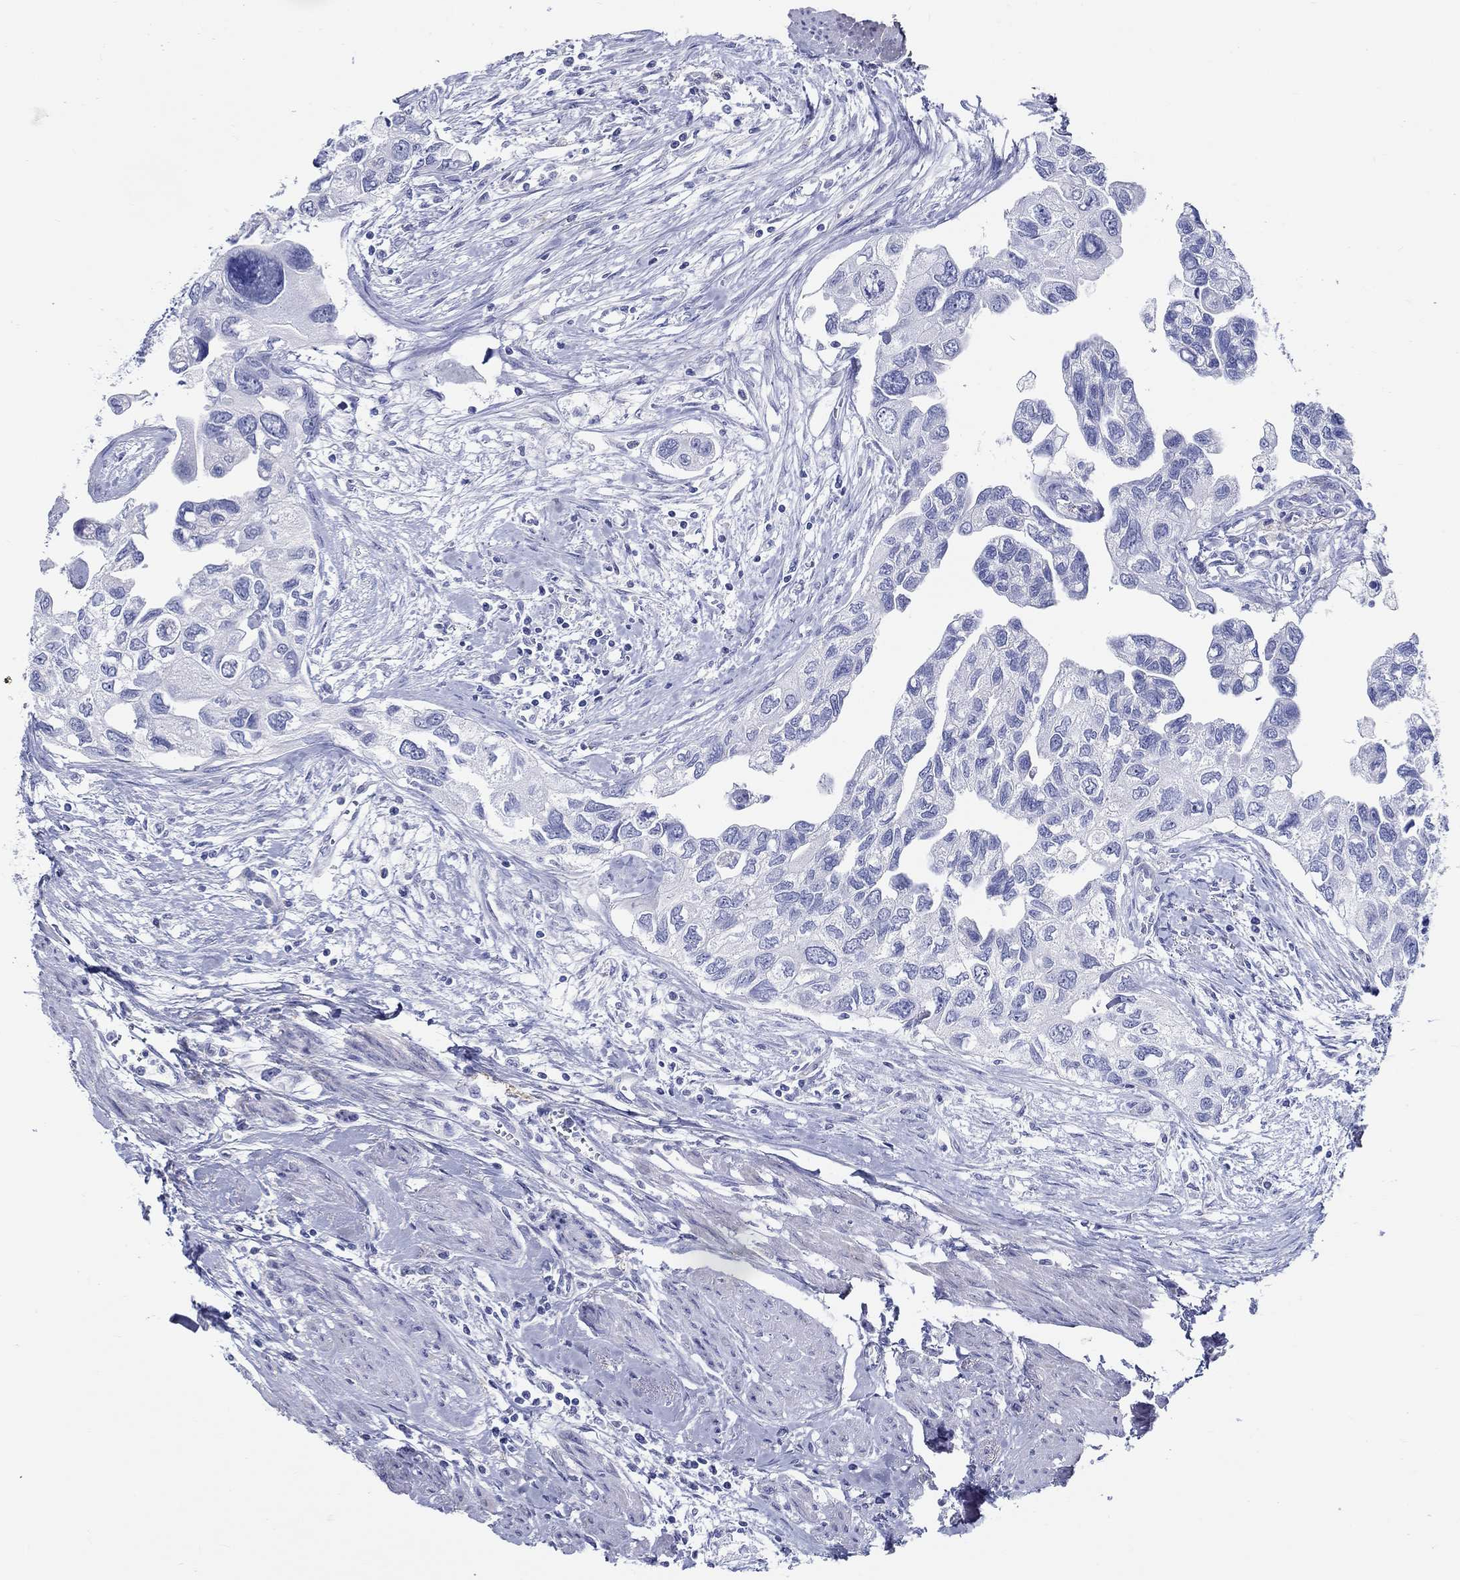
{"staining": {"intensity": "negative", "quantity": "none", "location": "none"}, "tissue": "urothelial cancer", "cell_type": "Tumor cells", "image_type": "cancer", "snomed": [{"axis": "morphology", "description": "Urothelial carcinoma, High grade"}, {"axis": "topography", "description": "Urinary bladder"}], "caption": "There is no significant positivity in tumor cells of high-grade urothelial carcinoma. Nuclei are stained in blue.", "gene": "CRYGS", "patient": {"sex": "male", "age": 59}}